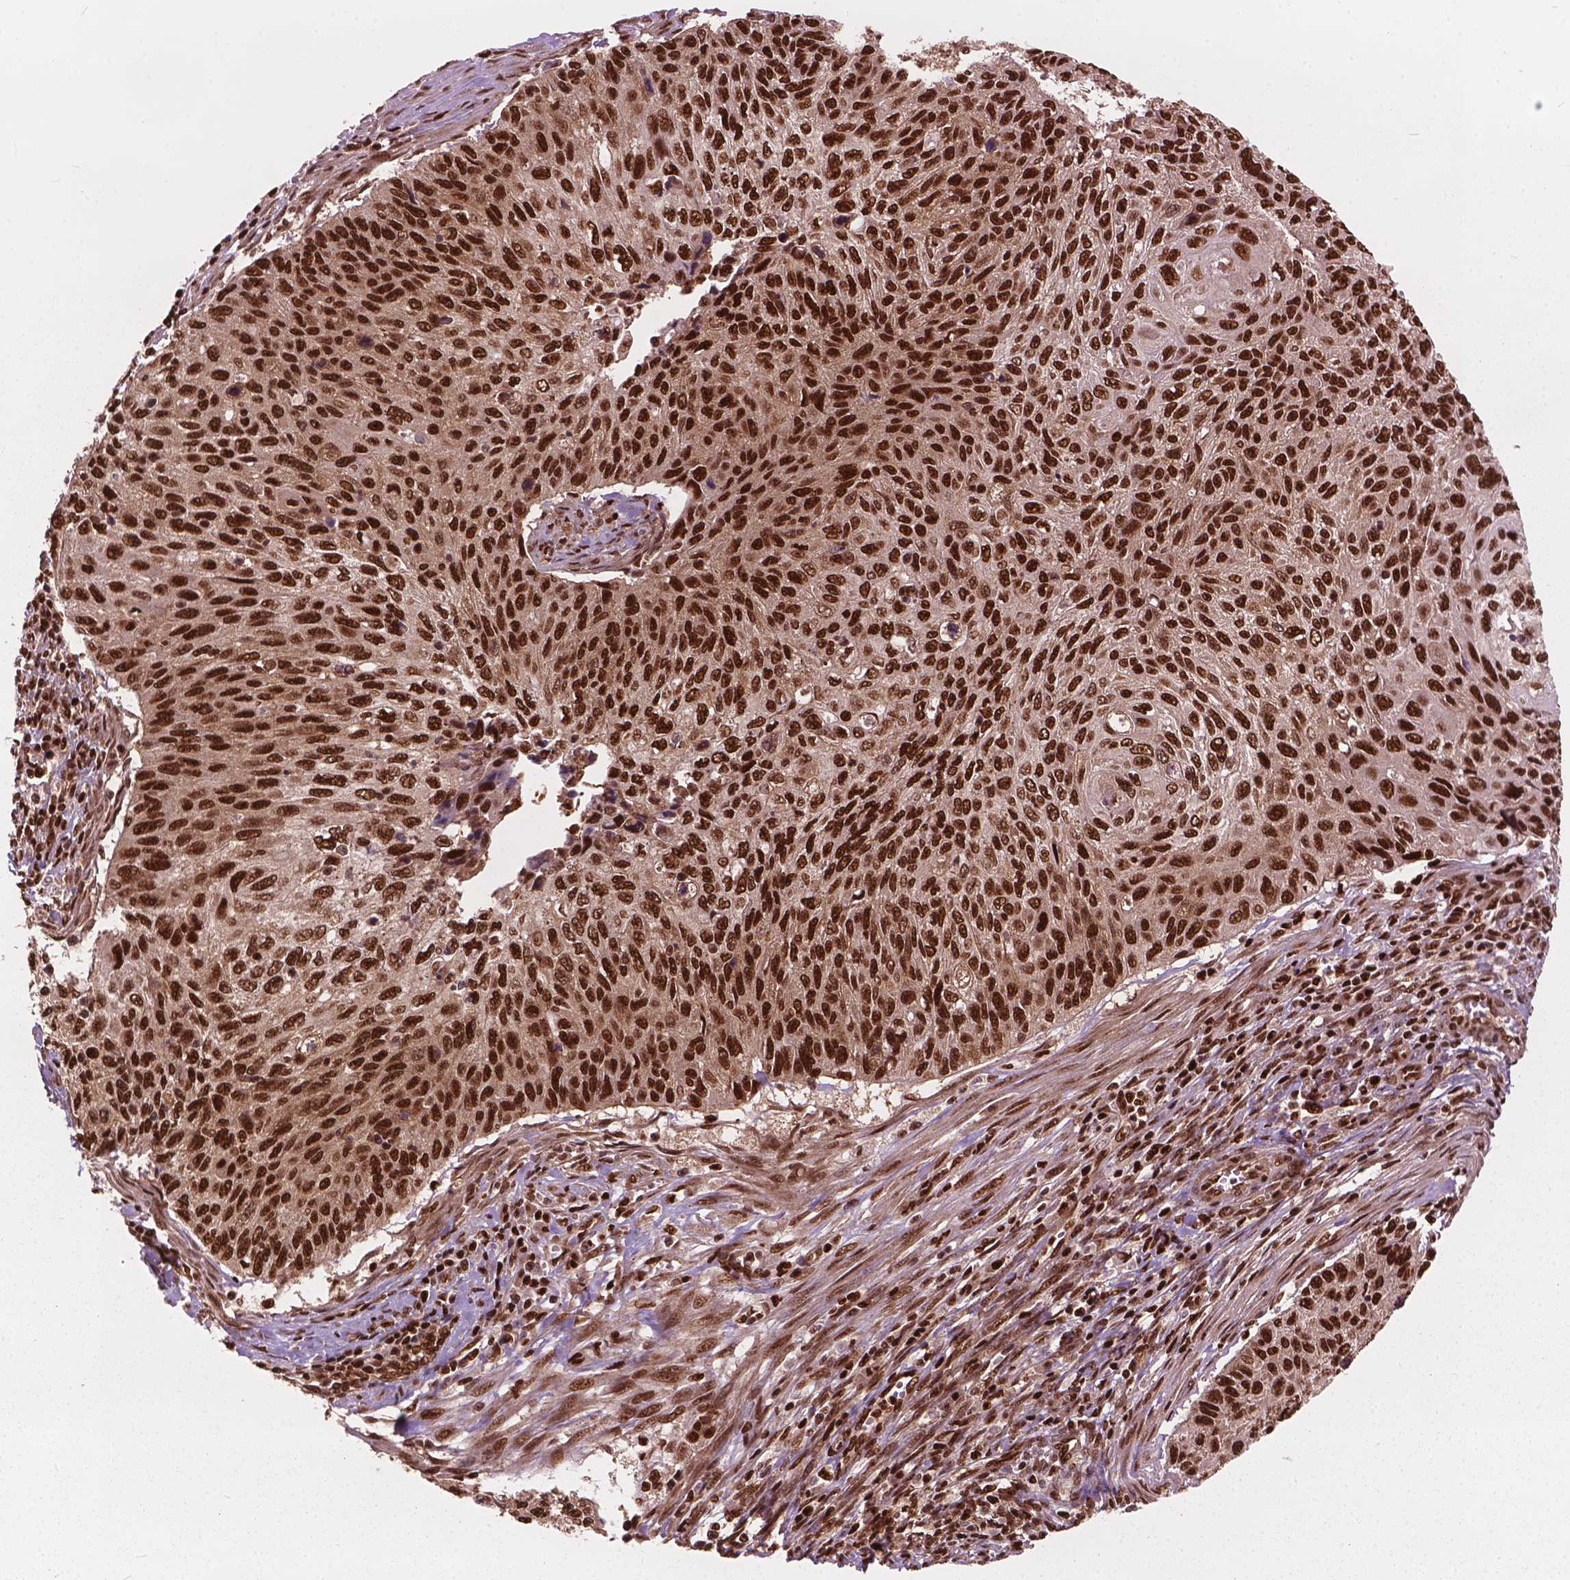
{"staining": {"intensity": "strong", "quantity": ">75%", "location": "cytoplasmic/membranous,nuclear"}, "tissue": "cervical cancer", "cell_type": "Tumor cells", "image_type": "cancer", "snomed": [{"axis": "morphology", "description": "Squamous cell carcinoma, NOS"}, {"axis": "topography", "description": "Cervix"}], "caption": "Squamous cell carcinoma (cervical) stained for a protein reveals strong cytoplasmic/membranous and nuclear positivity in tumor cells. Ihc stains the protein of interest in brown and the nuclei are stained blue.", "gene": "ANP32B", "patient": {"sex": "female", "age": 70}}